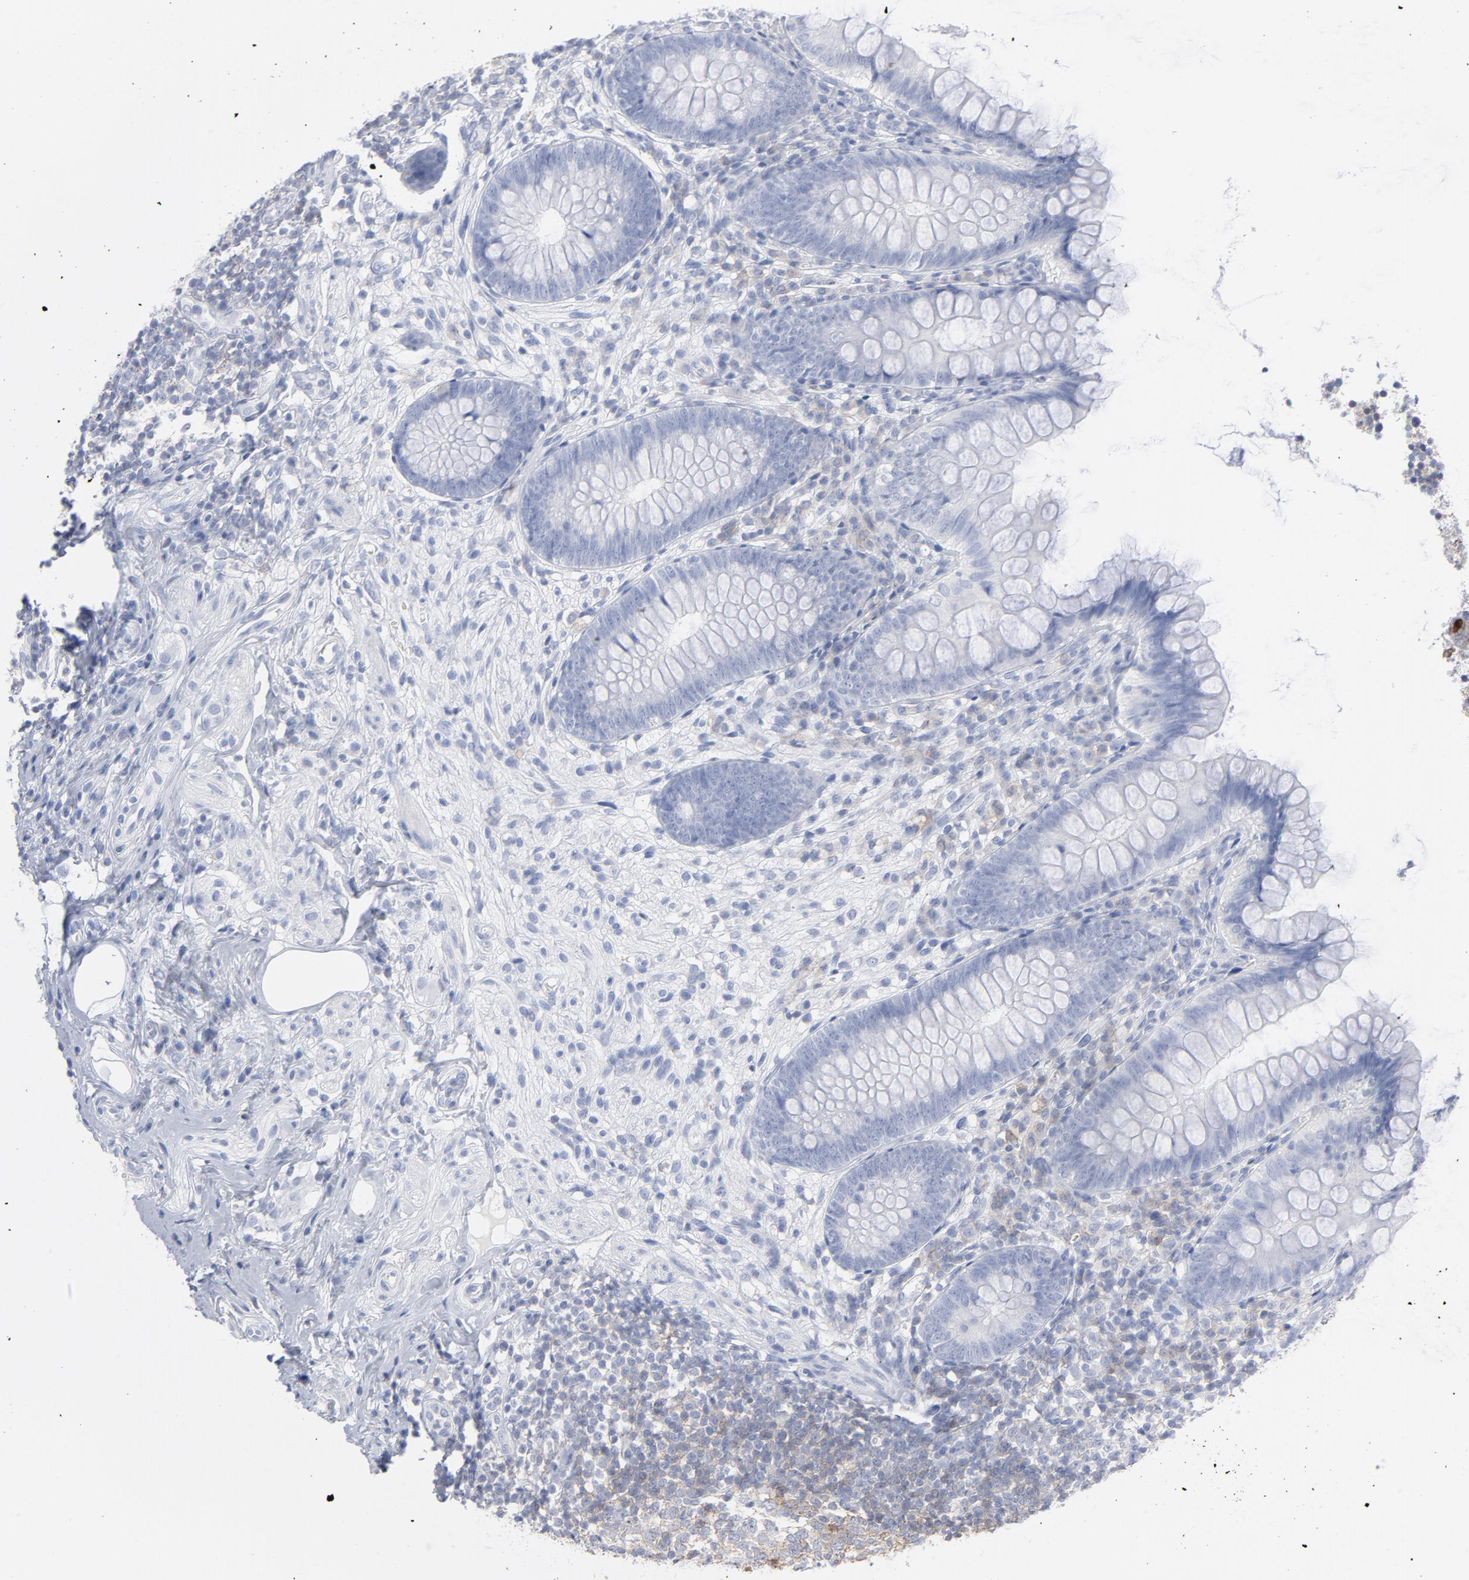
{"staining": {"intensity": "negative", "quantity": "none", "location": "none"}, "tissue": "appendix", "cell_type": "Glandular cells", "image_type": "normal", "snomed": [{"axis": "morphology", "description": "Normal tissue, NOS"}, {"axis": "topography", "description": "Appendix"}], "caption": "Immunohistochemical staining of benign appendix shows no significant expression in glandular cells.", "gene": "P2RY8", "patient": {"sex": "female", "age": 66}}